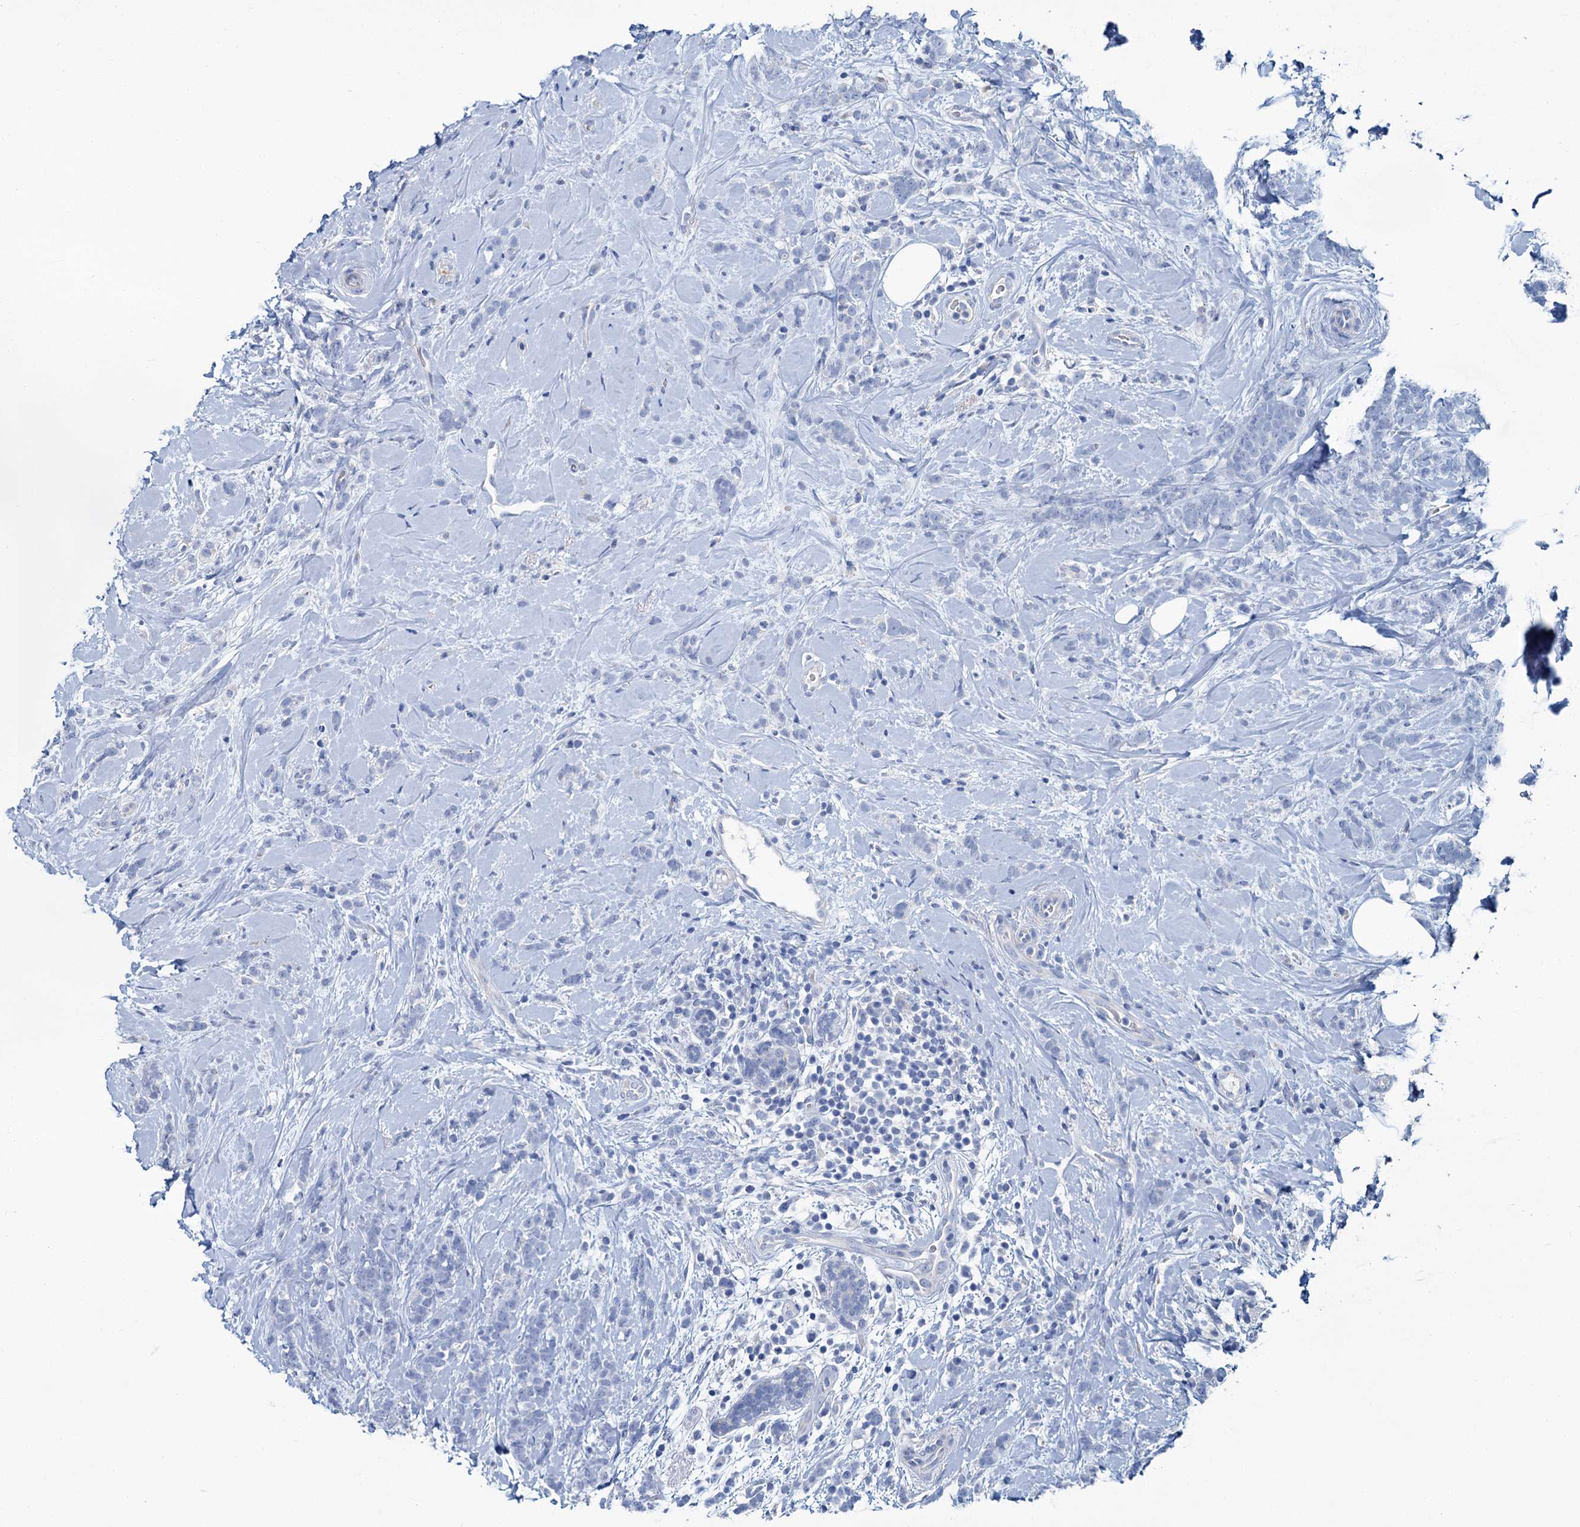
{"staining": {"intensity": "negative", "quantity": "none", "location": "none"}, "tissue": "breast cancer", "cell_type": "Tumor cells", "image_type": "cancer", "snomed": [{"axis": "morphology", "description": "Lobular carcinoma"}, {"axis": "topography", "description": "Breast"}], "caption": "This is a histopathology image of immunohistochemistry (IHC) staining of breast cancer (lobular carcinoma), which shows no staining in tumor cells.", "gene": "SNCB", "patient": {"sex": "female", "age": 58}}